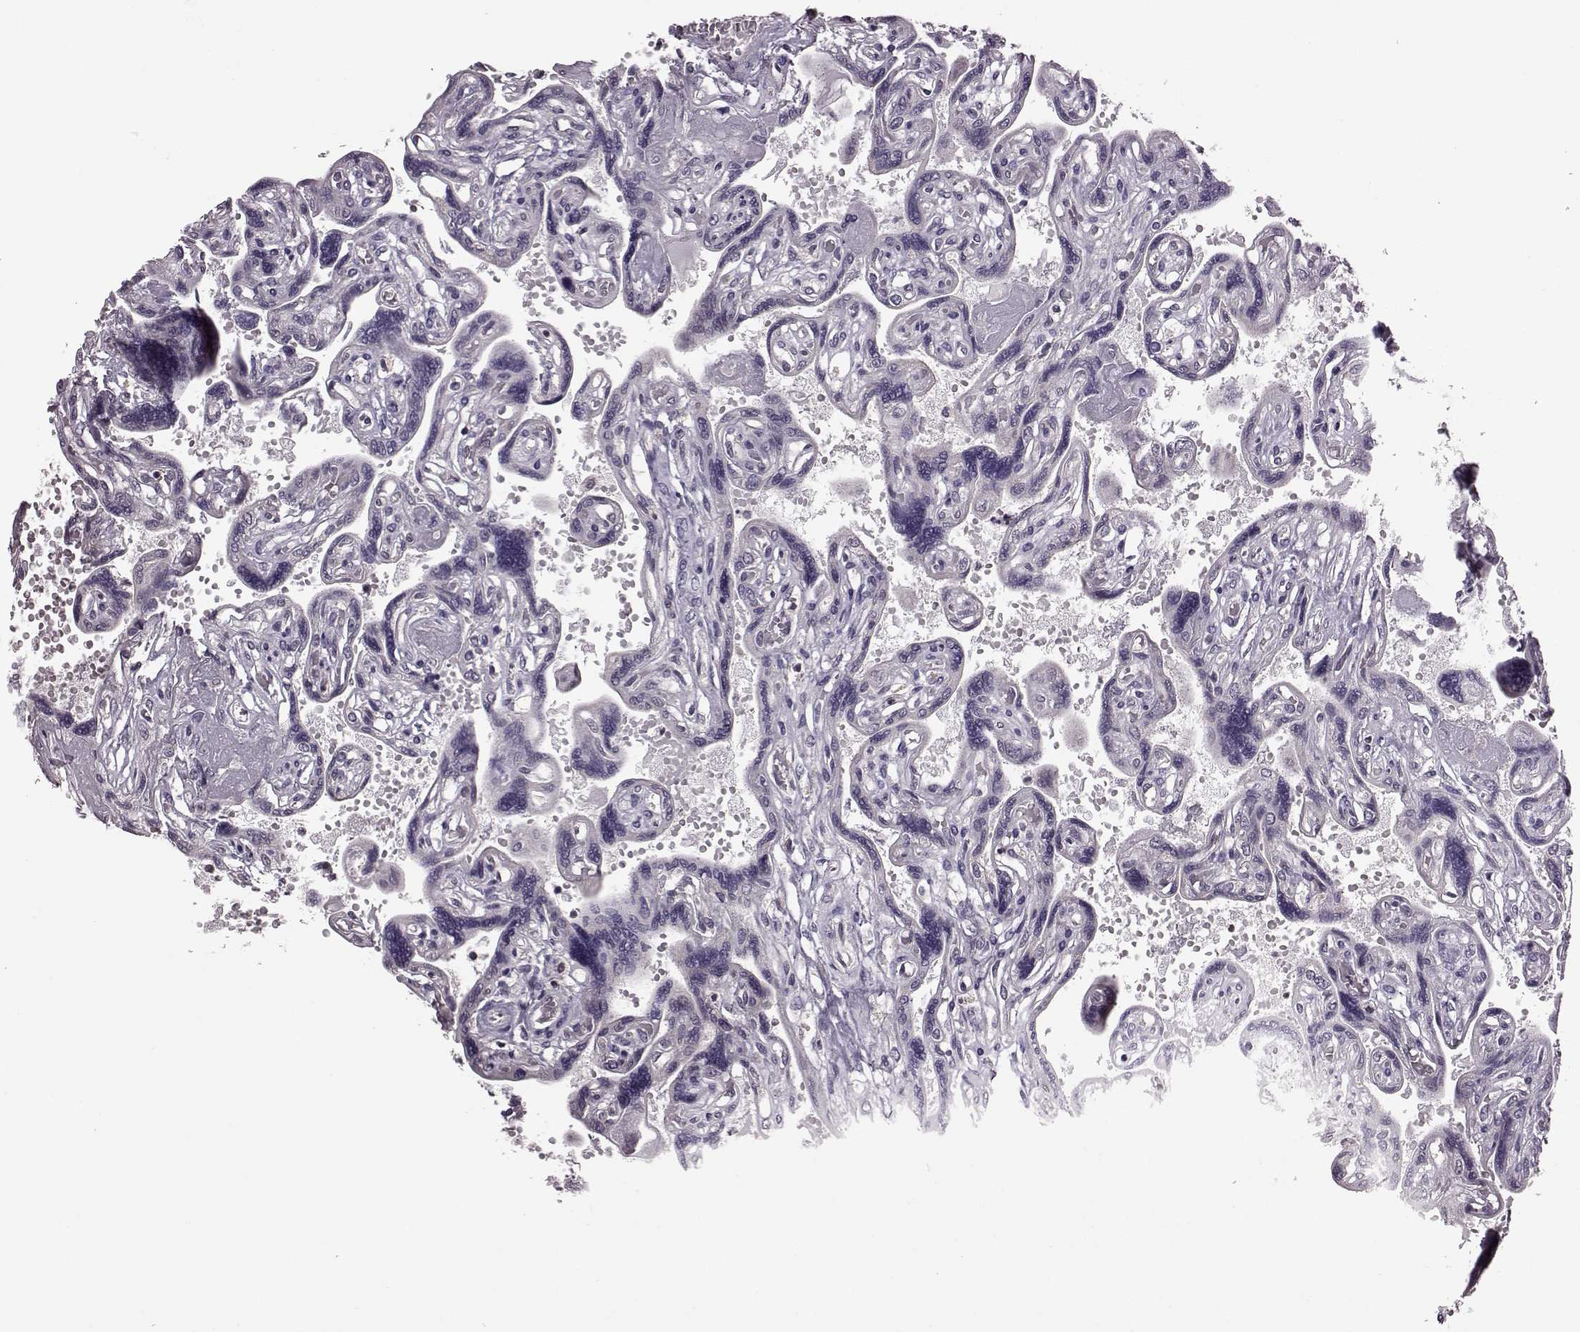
{"staining": {"intensity": "negative", "quantity": "none", "location": "none"}, "tissue": "placenta", "cell_type": "Decidual cells", "image_type": "normal", "snomed": [{"axis": "morphology", "description": "Normal tissue, NOS"}, {"axis": "topography", "description": "Placenta"}], "caption": "Immunohistochemistry of benign human placenta demonstrates no expression in decidual cells.", "gene": "CDC42SE1", "patient": {"sex": "female", "age": 32}}